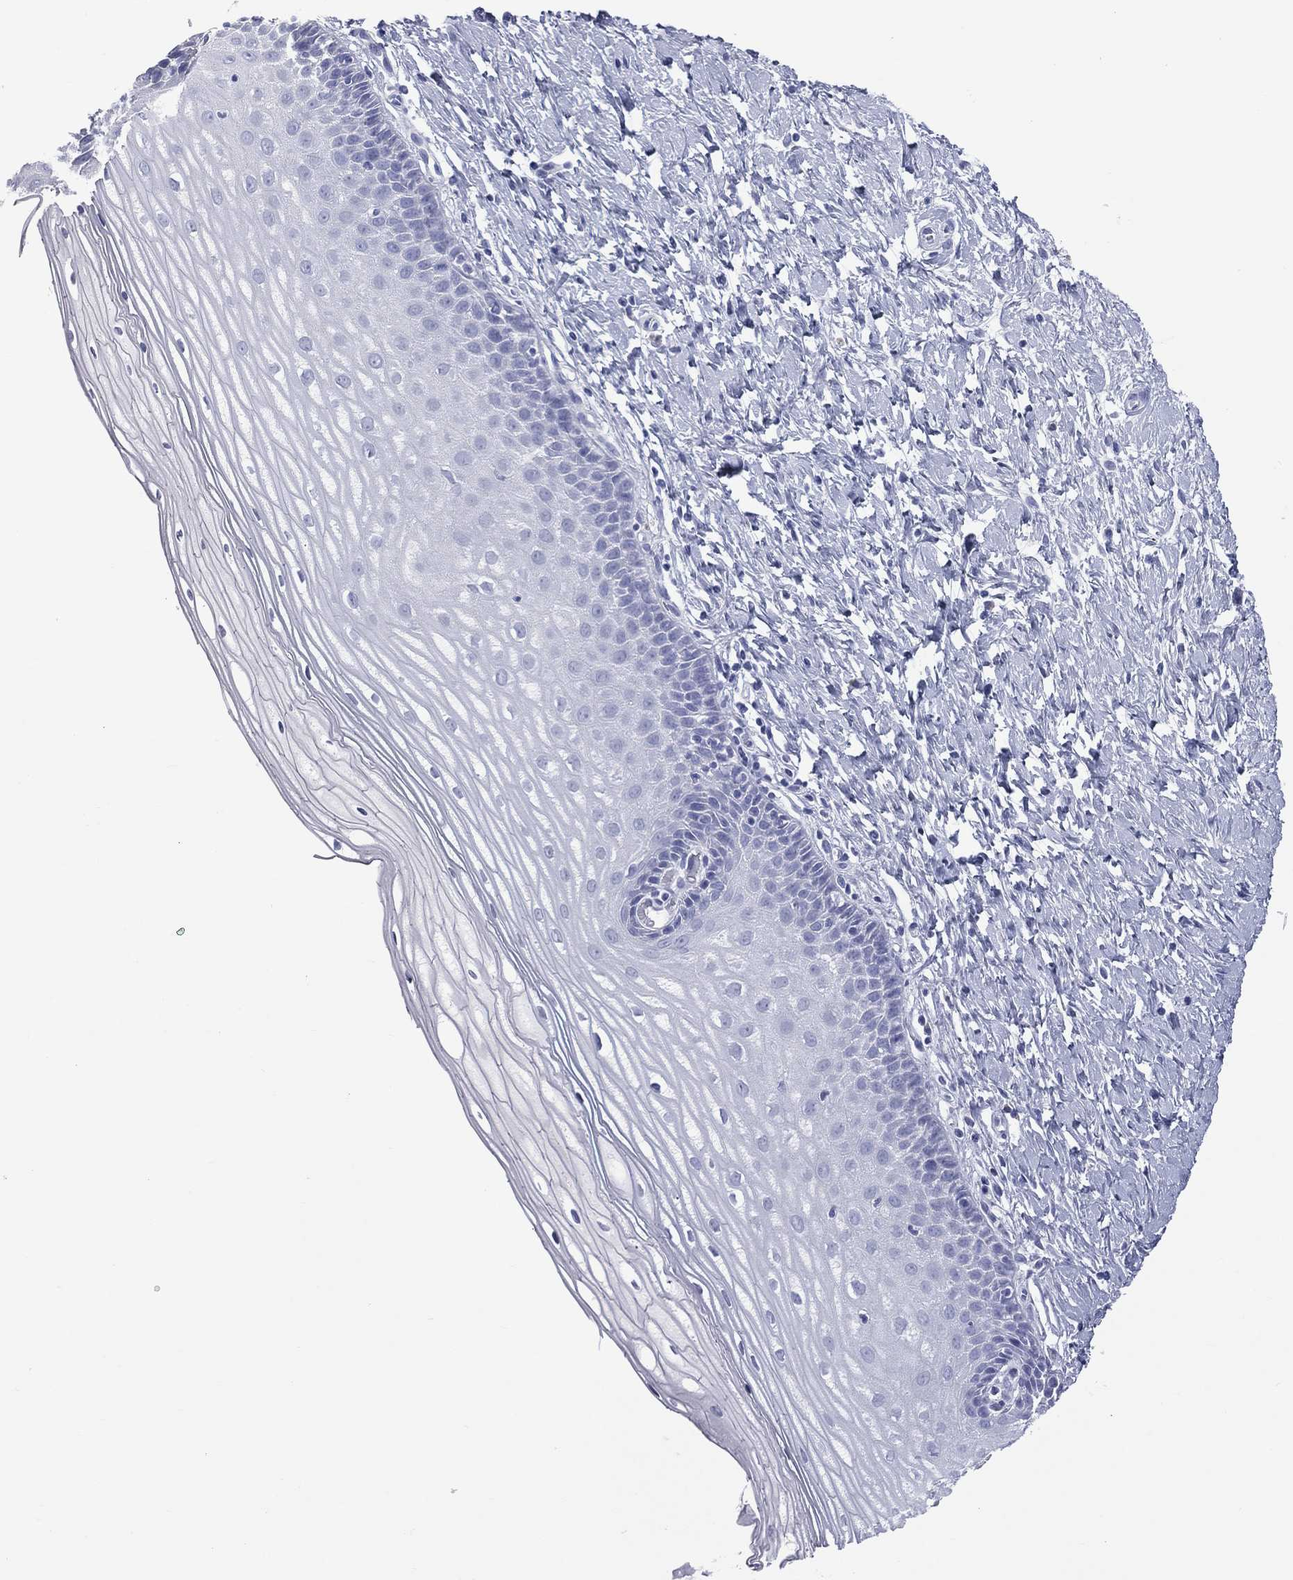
{"staining": {"intensity": "negative", "quantity": "none", "location": "none"}, "tissue": "cervix", "cell_type": "Glandular cells", "image_type": "normal", "snomed": [{"axis": "morphology", "description": "Normal tissue, NOS"}, {"axis": "topography", "description": "Cervix"}], "caption": "Human cervix stained for a protein using IHC demonstrates no positivity in glandular cells.", "gene": "MLN", "patient": {"sex": "female", "age": 37}}